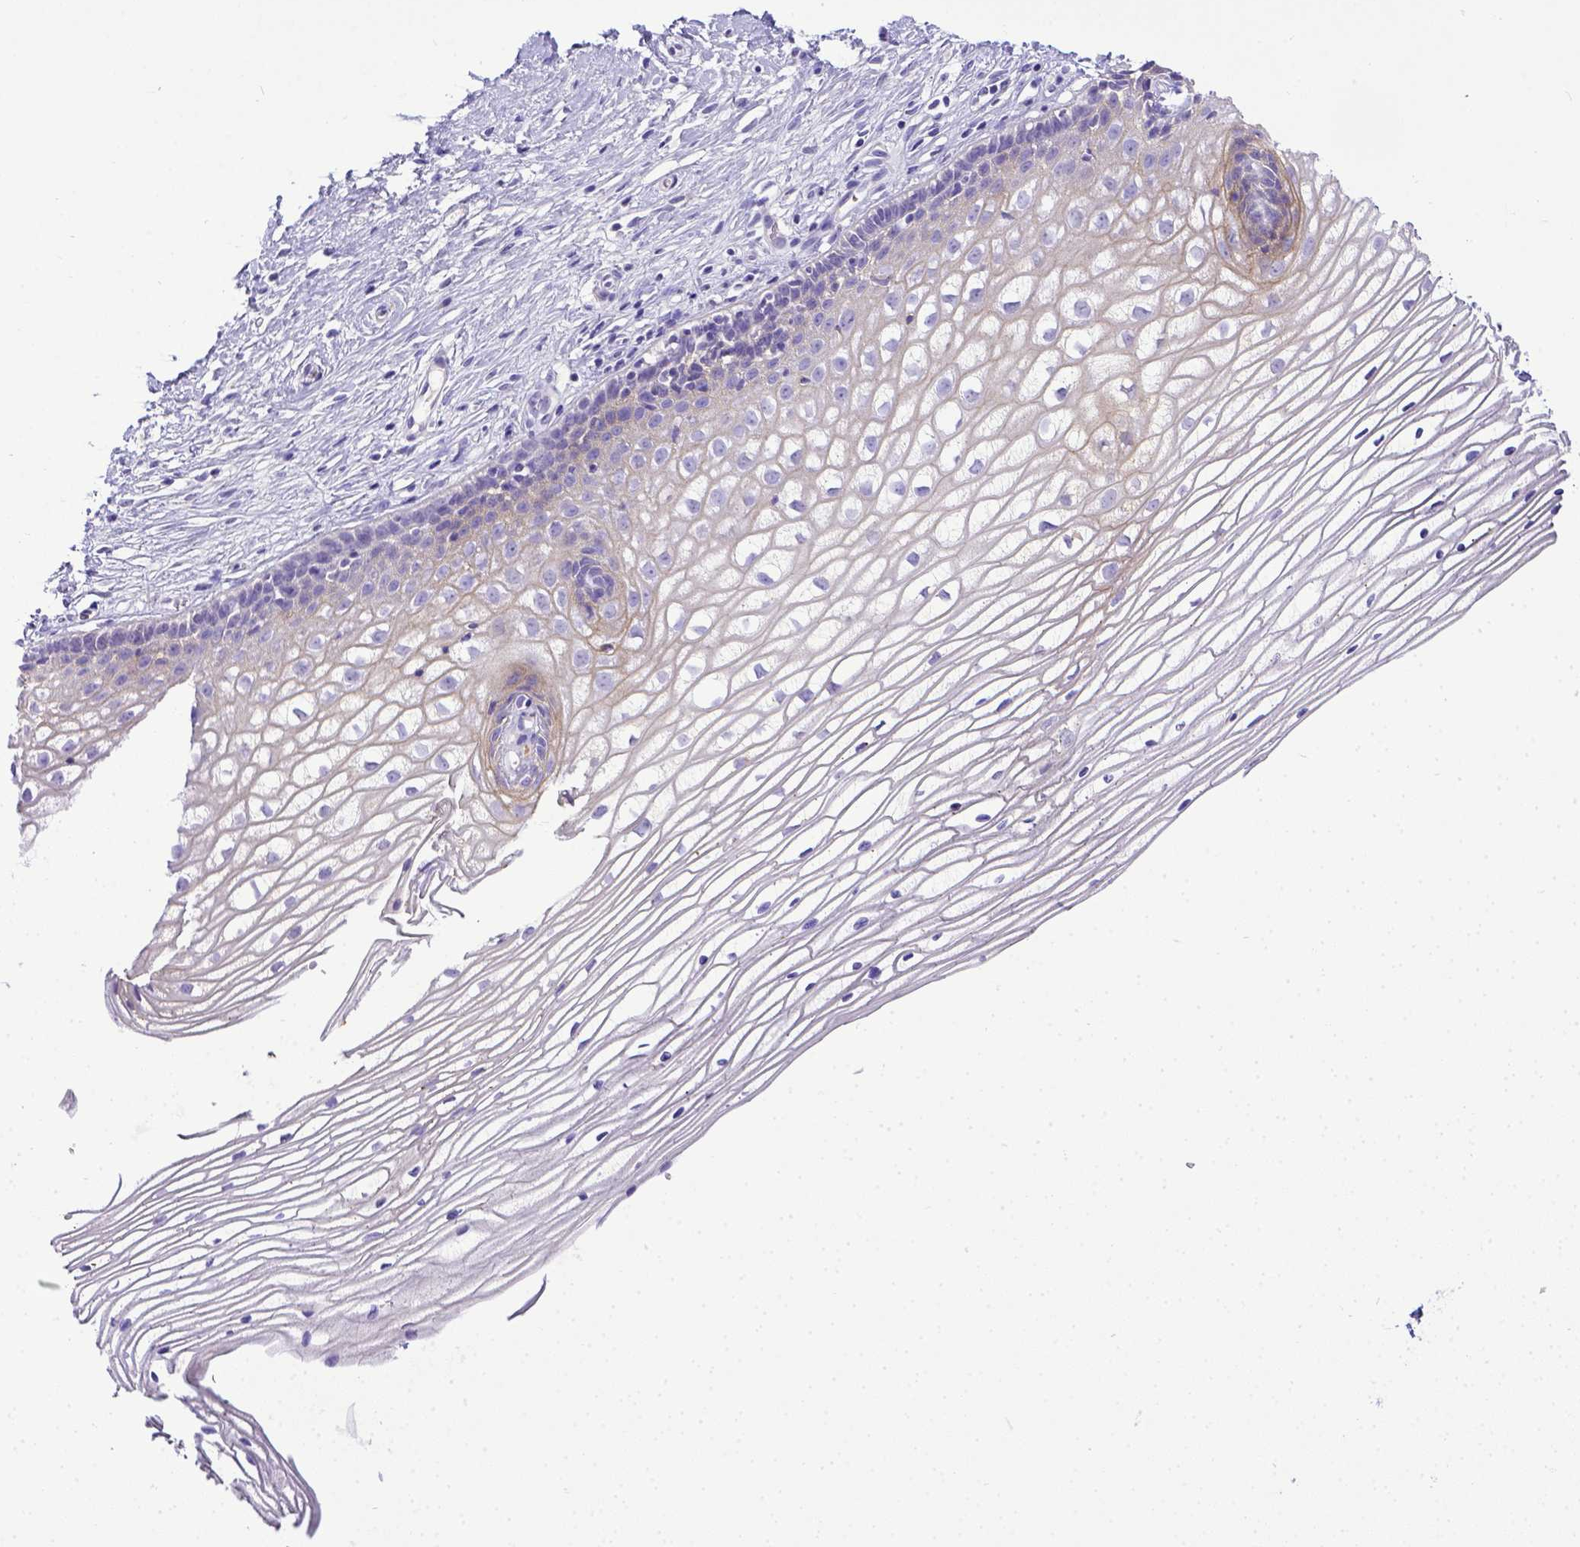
{"staining": {"intensity": "negative", "quantity": "none", "location": "none"}, "tissue": "cervix", "cell_type": "Glandular cells", "image_type": "normal", "snomed": [{"axis": "morphology", "description": "Normal tissue, NOS"}, {"axis": "topography", "description": "Cervix"}], "caption": "Cervix stained for a protein using immunohistochemistry (IHC) displays no staining glandular cells.", "gene": "BTN1A1", "patient": {"sex": "female", "age": 40}}